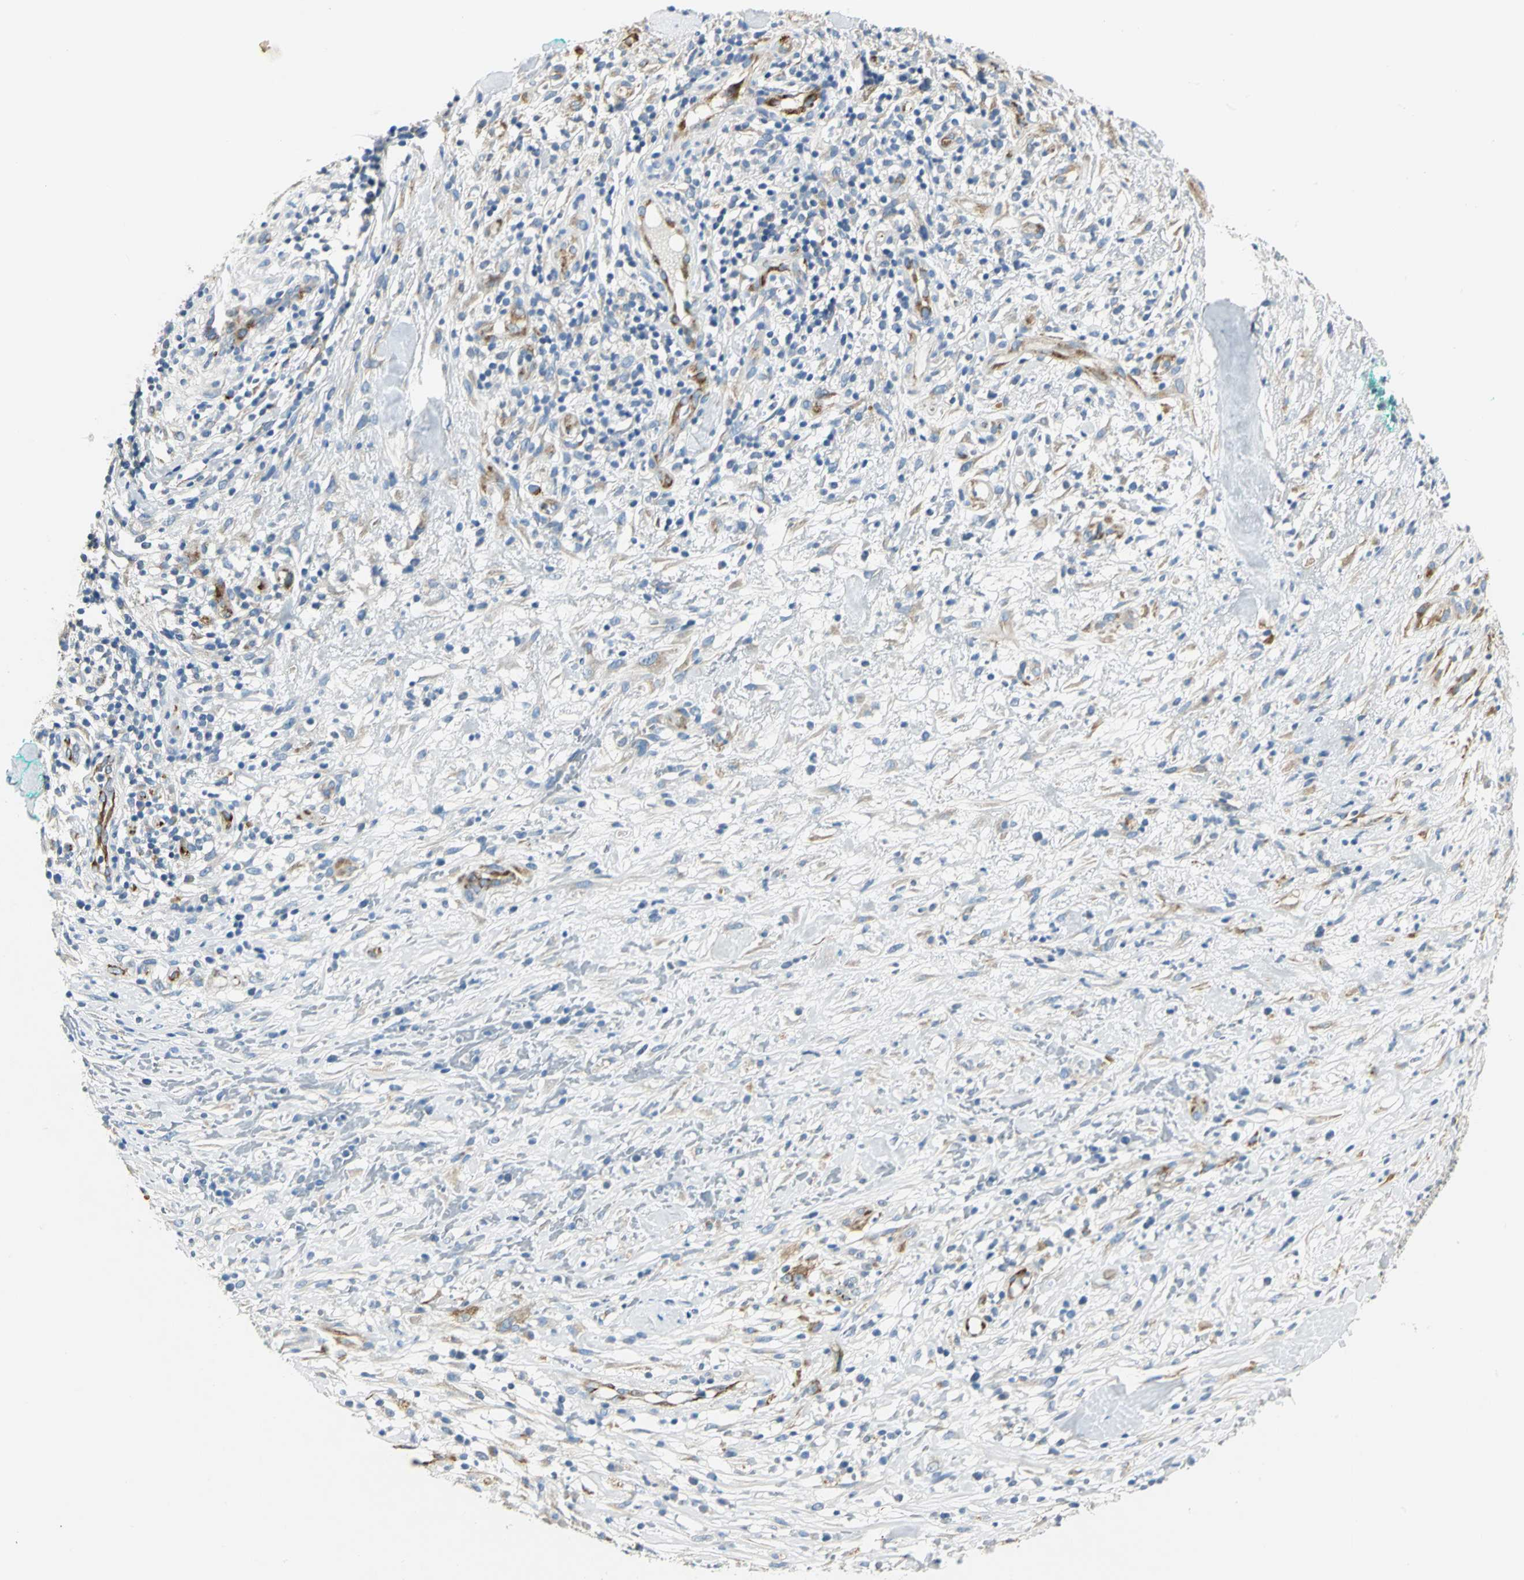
{"staining": {"intensity": "weak", "quantity": "25%-75%", "location": "cytoplasmic/membranous"}, "tissue": "melanoma", "cell_type": "Tumor cells", "image_type": "cancer", "snomed": [{"axis": "morphology", "description": "Necrosis, NOS"}, {"axis": "morphology", "description": "Malignant melanoma, NOS"}, {"axis": "topography", "description": "Skin"}], "caption": "There is low levels of weak cytoplasmic/membranous positivity in tumor cells of melanoma, as demonstrated by immunohistochemical staining (brown color).", "gene": "B3GNT2", "patient": {"sex": "female", "age": 87}}